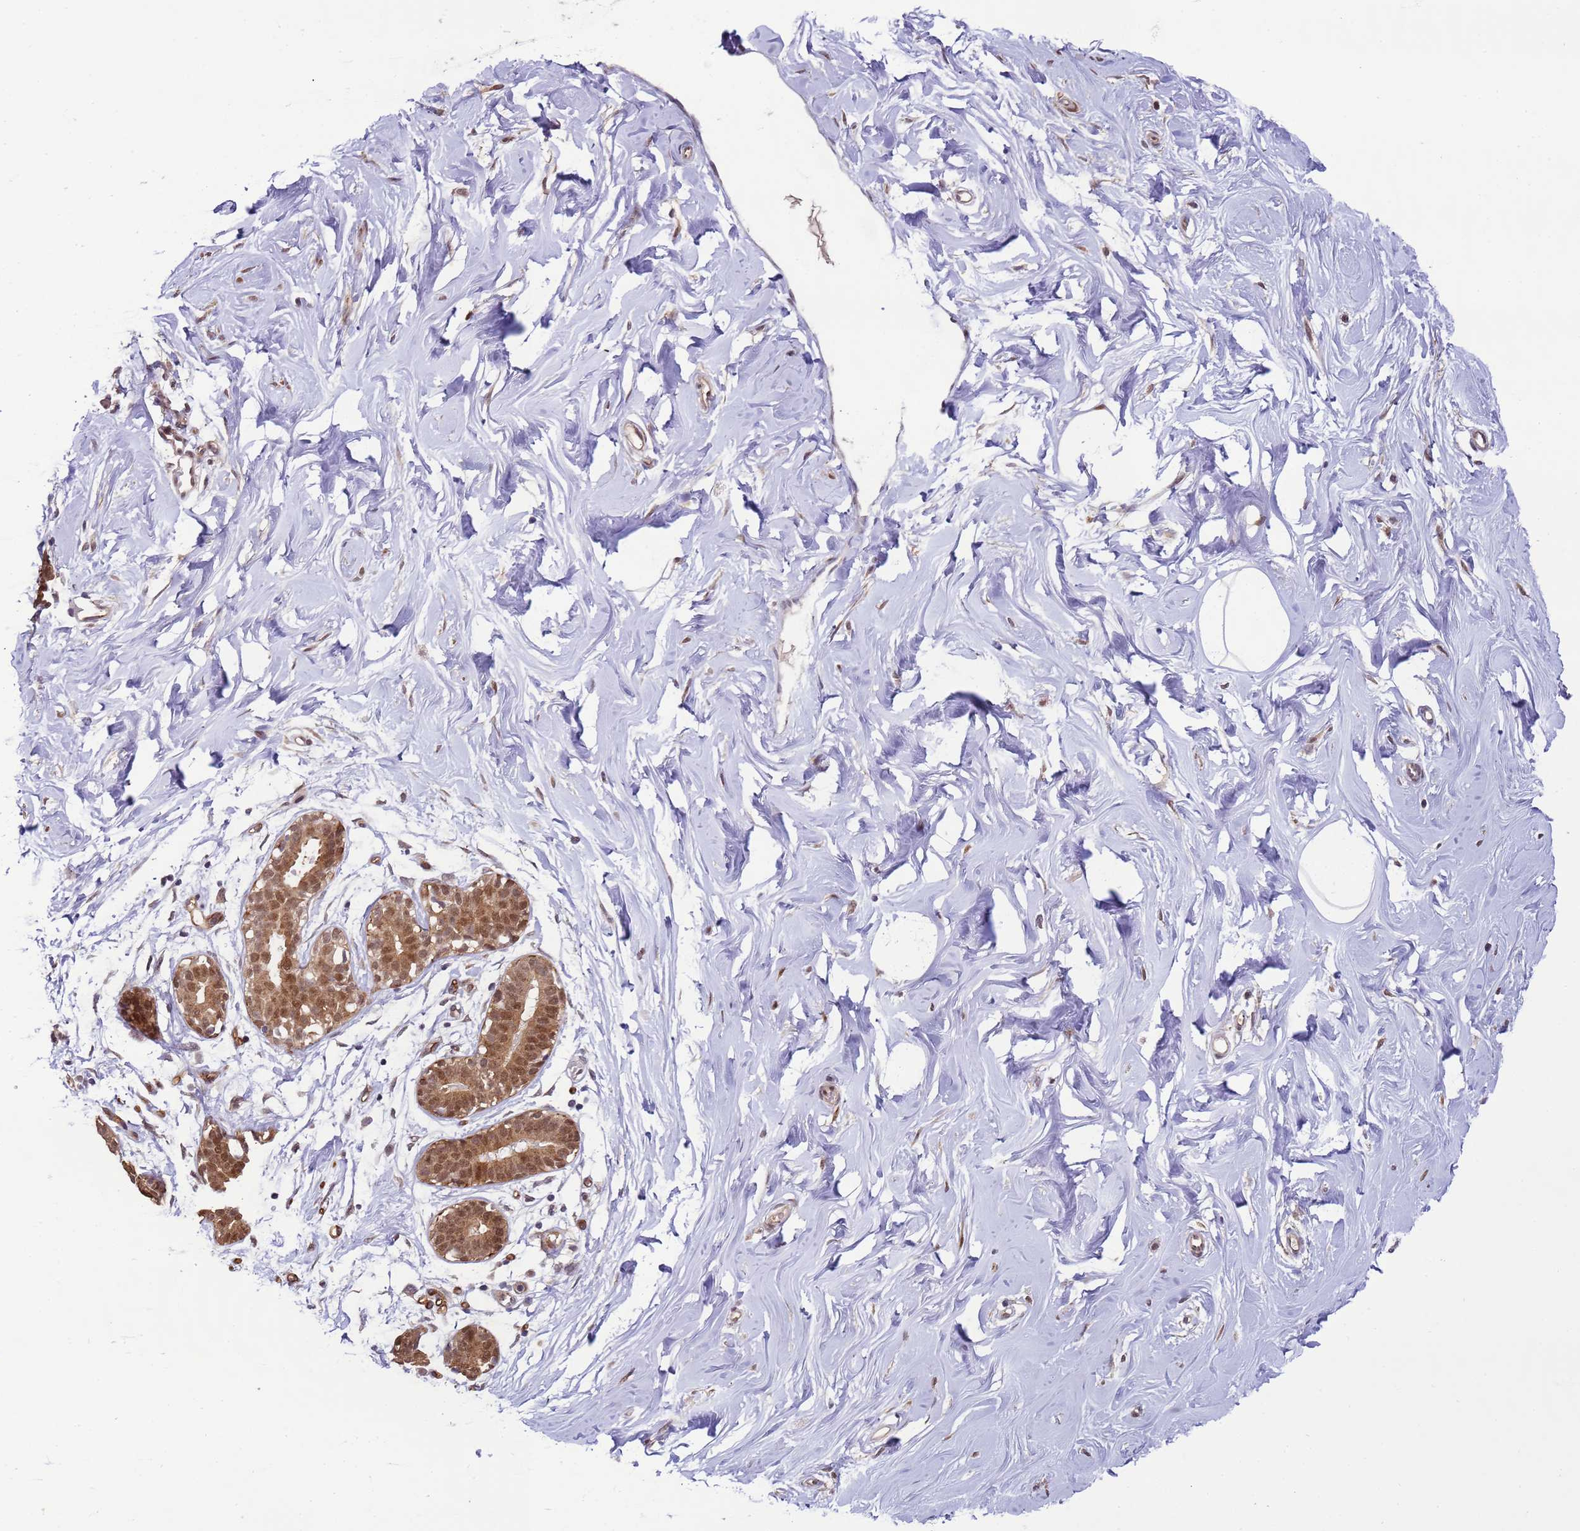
{"staining": {"intensity": "weak", "quantity": "25%-75%", "location": "cytoplasmic/membranous"}, "tissue": "breast", "cell_type": "Adipocytes", "image_type": "normal", "snomed": [{"axis": "morphology", "description": "Normal tissue, NOS"}, {"axis": "morphology", "description": "Adenoma, NOS"}, {"axis": "topography", "description": "Breast"}], "caption": "Protein analysis of benign breast demonstrates weak cytoplasmic/membranous positivity in approximately 25%-75% of adipocytes.", "gene": "ZBTB5", "patient": {"sex": "female", "age": 23}}